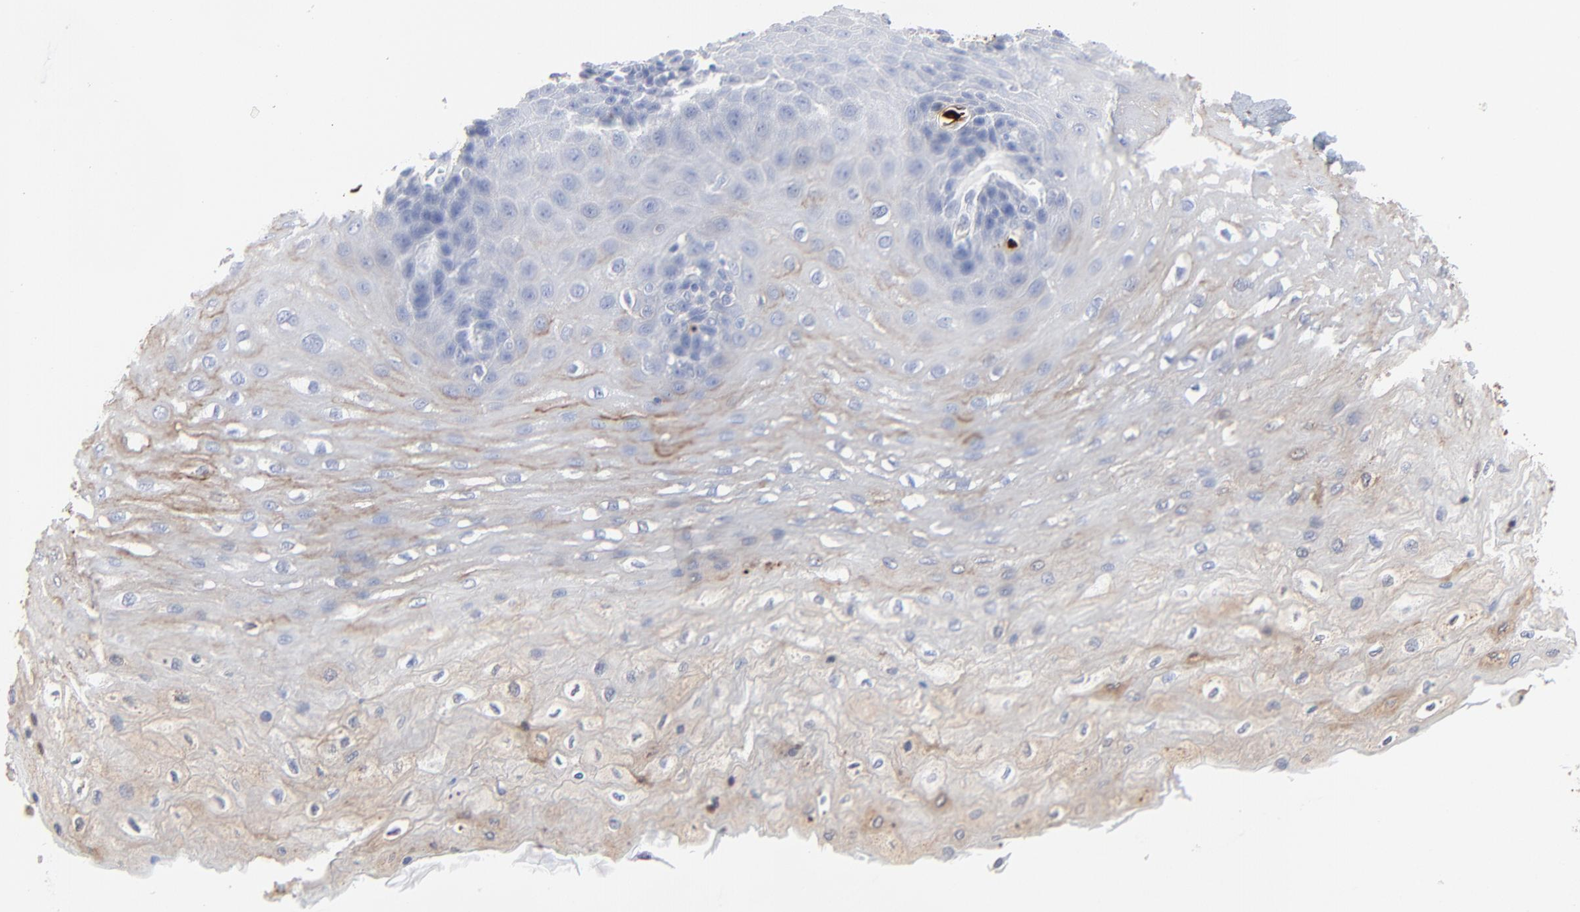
{"staining": {"intensity": "moderate", "quantity": ">75%", "location": "cytoplasmic/membranous"}, "tissue": "esophagus", "cell_type": "Squamous epithelial cells", "image_type": "normal", "snomed": [{"axis": "morphology", "description": "Normal tissue, NOS"}, {"axis": "topography", "description": "Esophagus"}], "caption": "An immunohistochemistry image of normal tissue is shown. Protein staining in brown highlights moderate cytoplasmic/membranous positivity in esophagus within squamous epithelial cells.", "gene": "LCN2", "patient": {"sex": "female", "age": 72}}